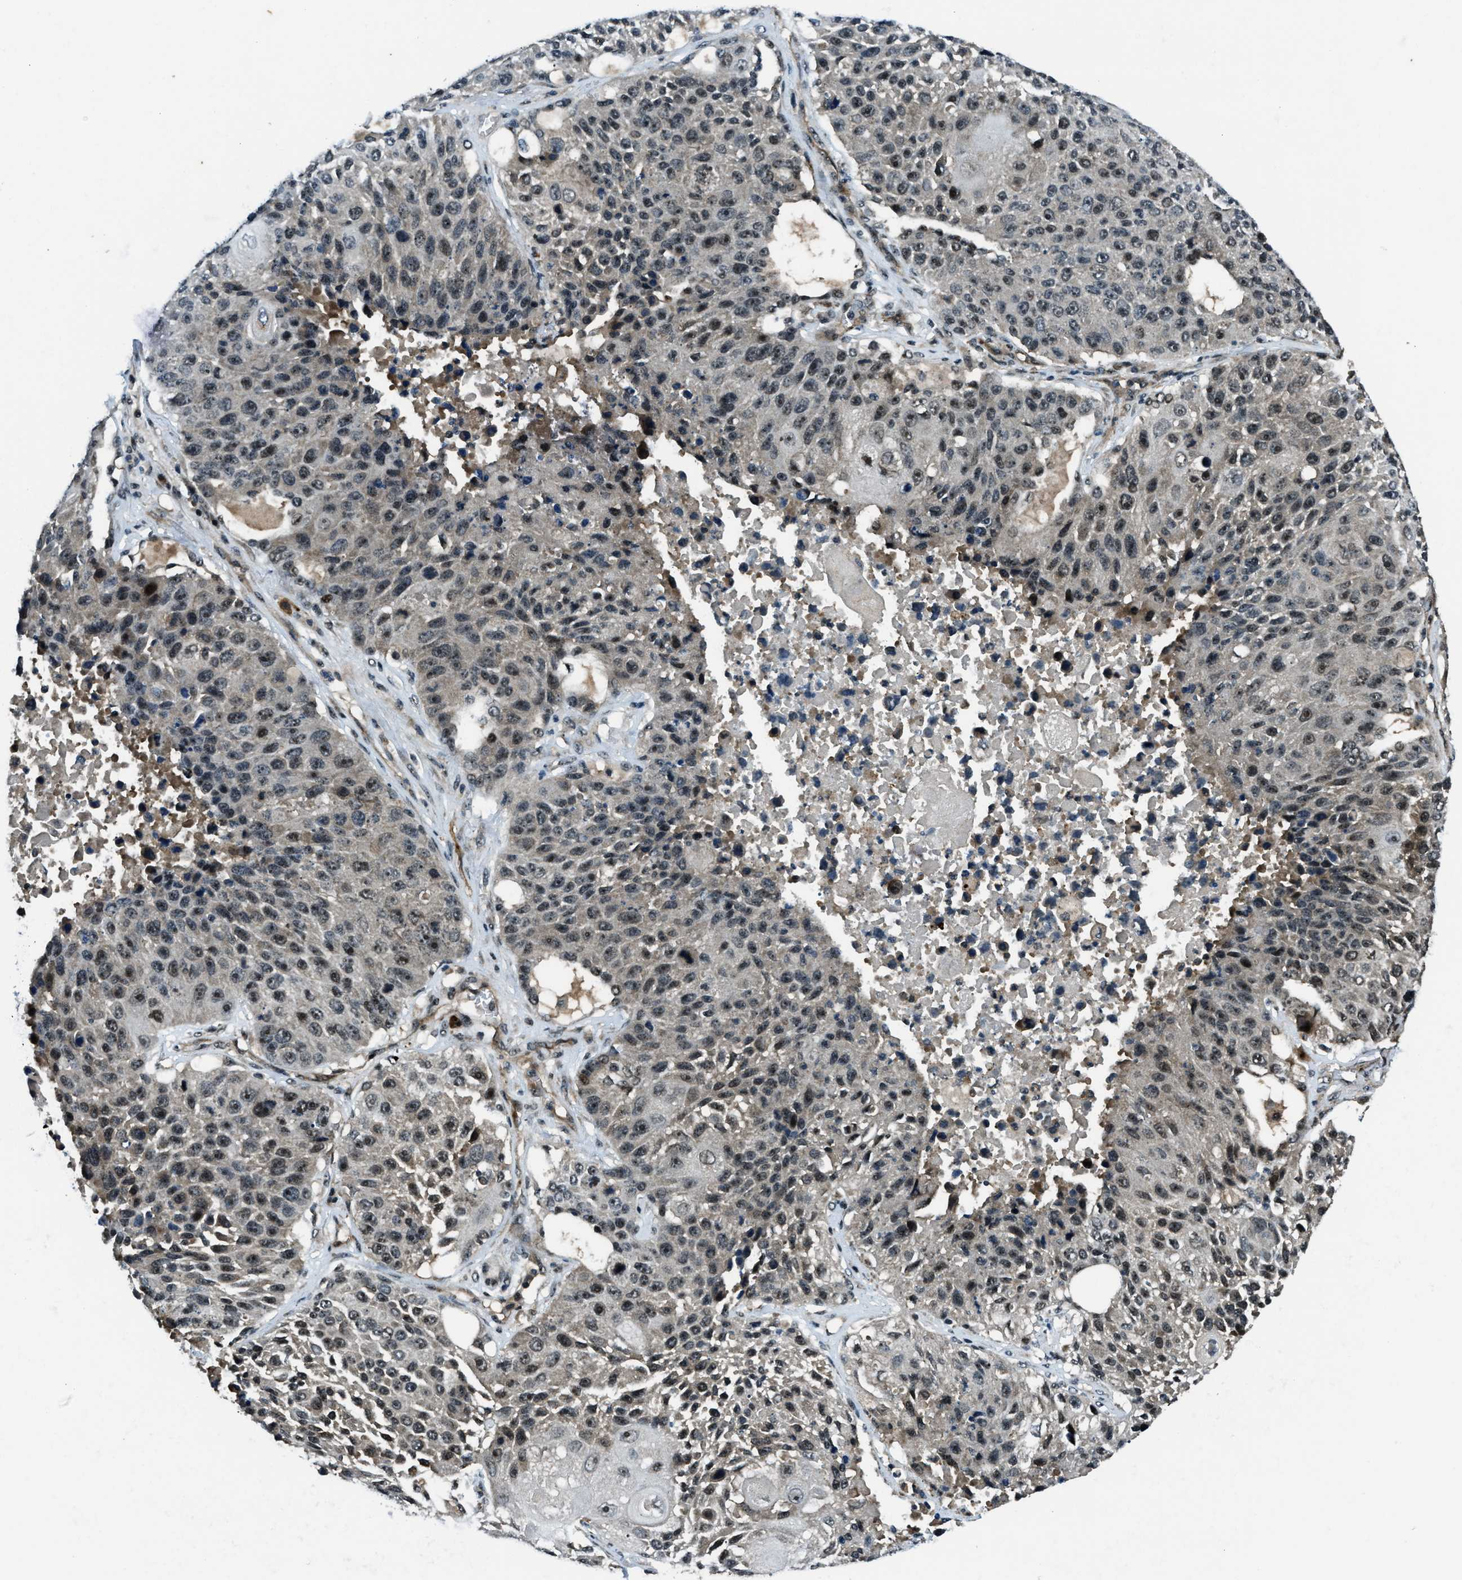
{"staining": {"intensity": "moderate", "quantity": ">75%", "location": "nuclear"}, "tissue": "lung cancer", "cell_type": "Tumor cells", "image_type": "cancer", "snomed": [{"axis": "morphology", "description": "Squamous cell carcinoma, NOS"}, {"axis": "topography", "description": "Lung"}], "caption": "Protein expression analysis of human squamous cell carcinoma (lung) reveals moderate nuclear positivity in about >75% of tumor cells. The staining was performed using DAB to visualize the protein expression in brown, while the nuclei were stained in blue with hematoxylin (Magnification: 20x).", "gene": "ACTL9", "patient": {"sex": "male", "age": 61}}